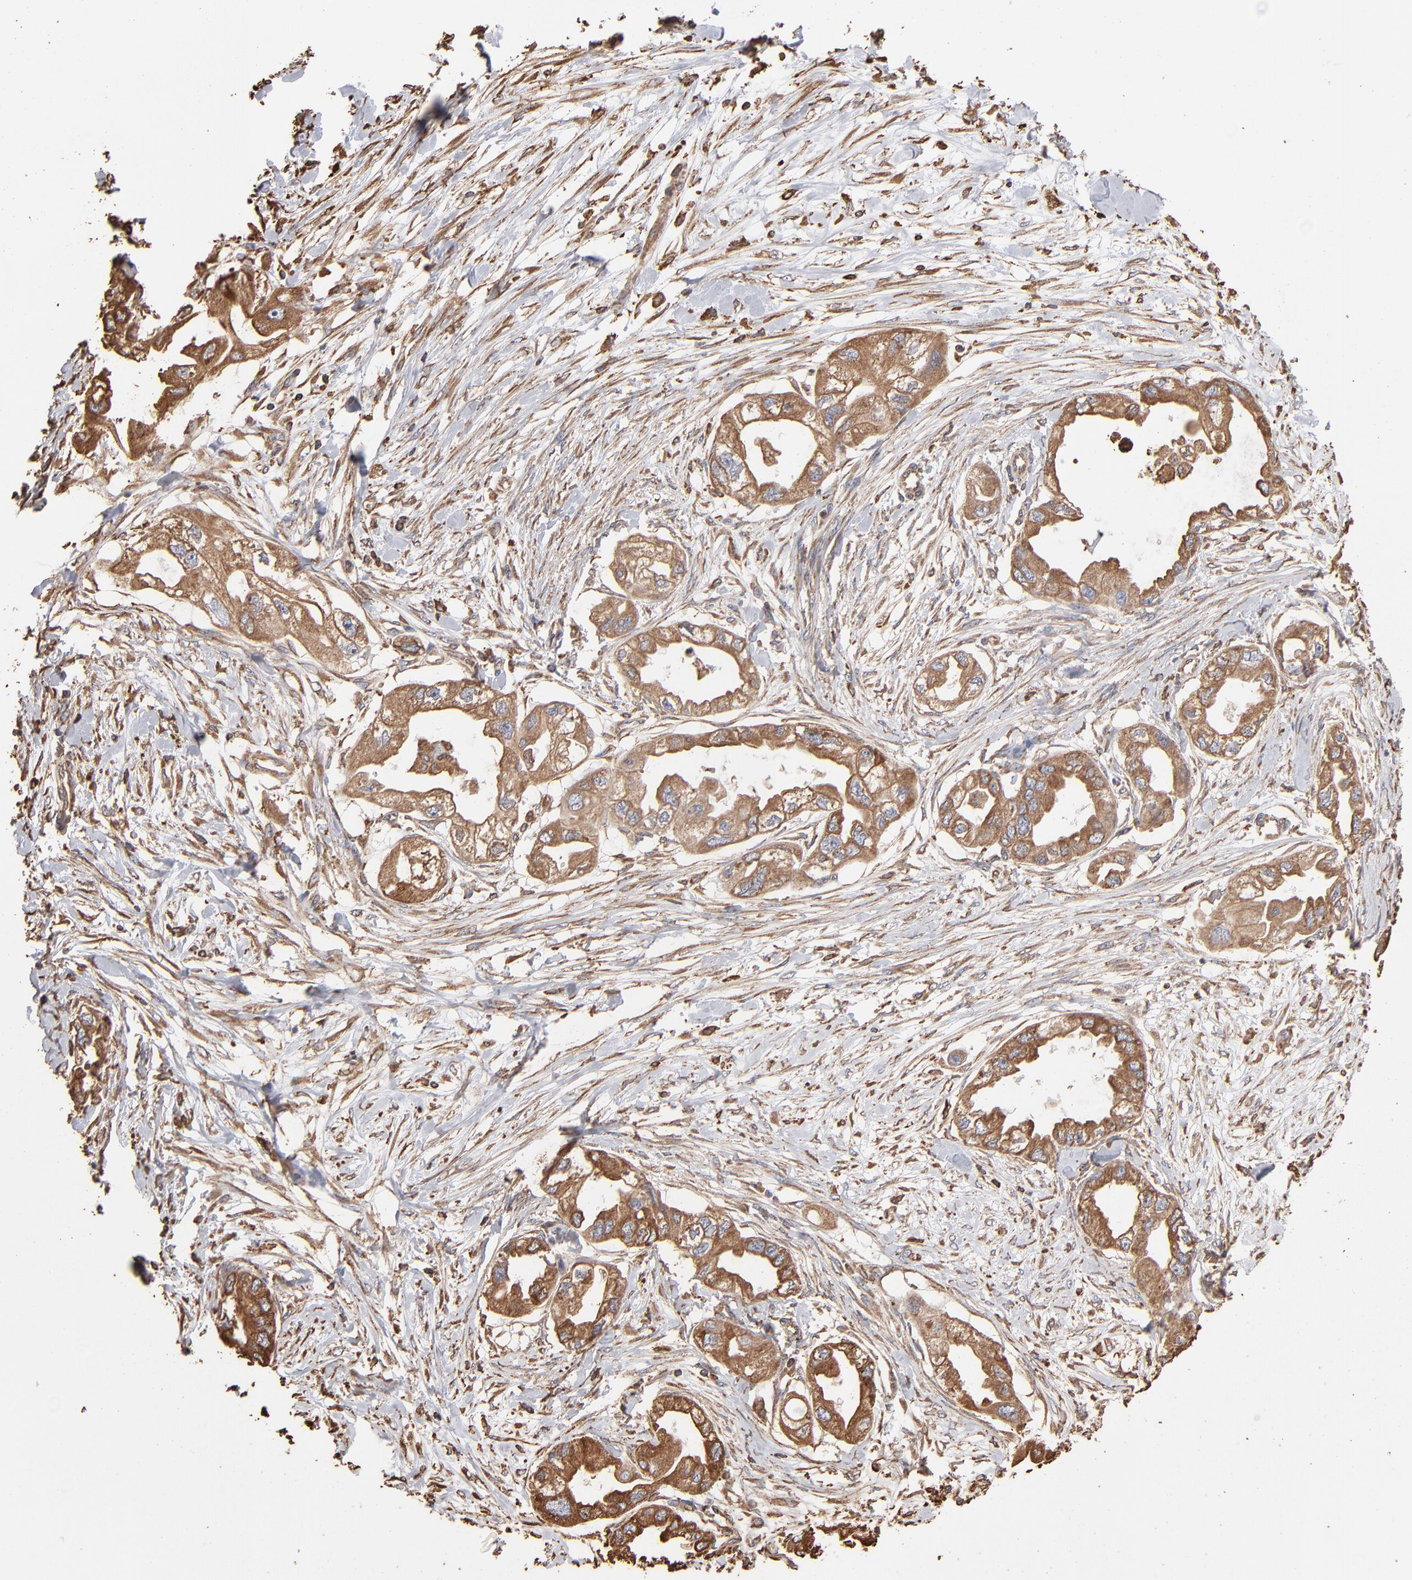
{"staining": {"intensity": "moderate", "quantity": ">75%", "location": "cytoplasmic/membranous"}, "tissue": "endometrial cancer", "cell_type": "Tumor cells", "image_type": "cancer", "snomed": [{"axis": "morphology", "description": "Adenocarcinoma, NOS"}, {"axis": "topography", "description": "Endometrium"}], "caption": "Protein analysis of endometrial adenocarcinoma tissue exhibits moderate cytoplasmic/membranous staining in approximately >75% of tumor cells. The staining is performed using DAB (3,3'-diaminobenzidine) brown chromogen to label protein expression. The nuclei are counter-stained blue using hematoxylin.", "gene": "PDIA3", "patient": {"sex": "female", "age": 67}}